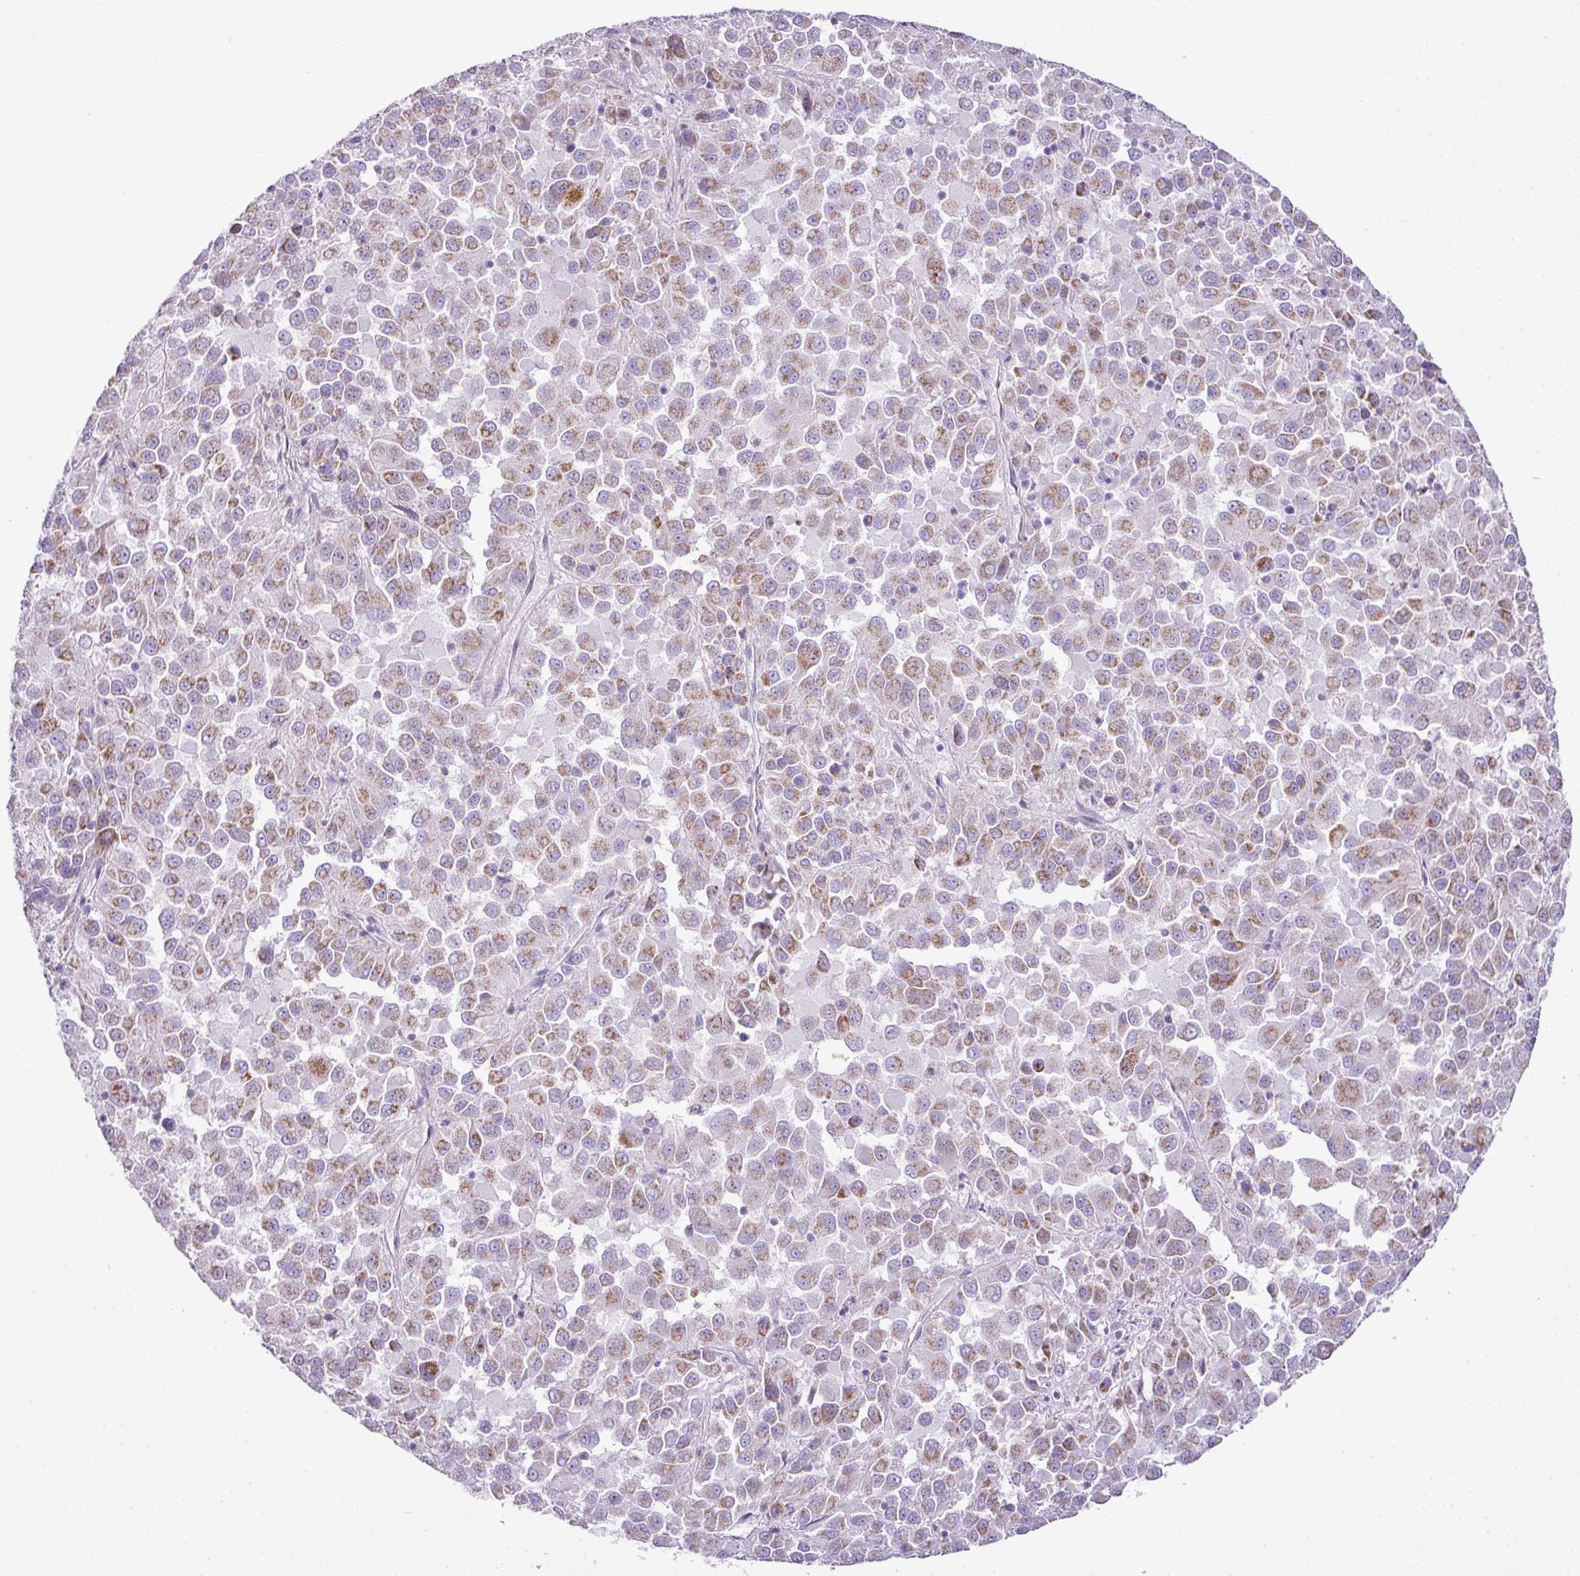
{"staining": {"intensity": "moderate", "quantity": ">75%", "location": "cytoplasmic/membranous"}, "tissue": "melanoma", "cell_type": "Tumor cells", "image_type": "cancer", "snomed": [{"axis": "morphology", "description": "Malignant melanoma, Metastatic site"}, {"axis": "topography", "description": "Lung"}], "caption": "The immunohistochemical stain highlights moderate cytoplasmic/membranous staining in tumor cells of malignant melanoma (metastatic site) tissue.", "gene": "PGAP4", "patient": {"sex": "male", "age": 64}}